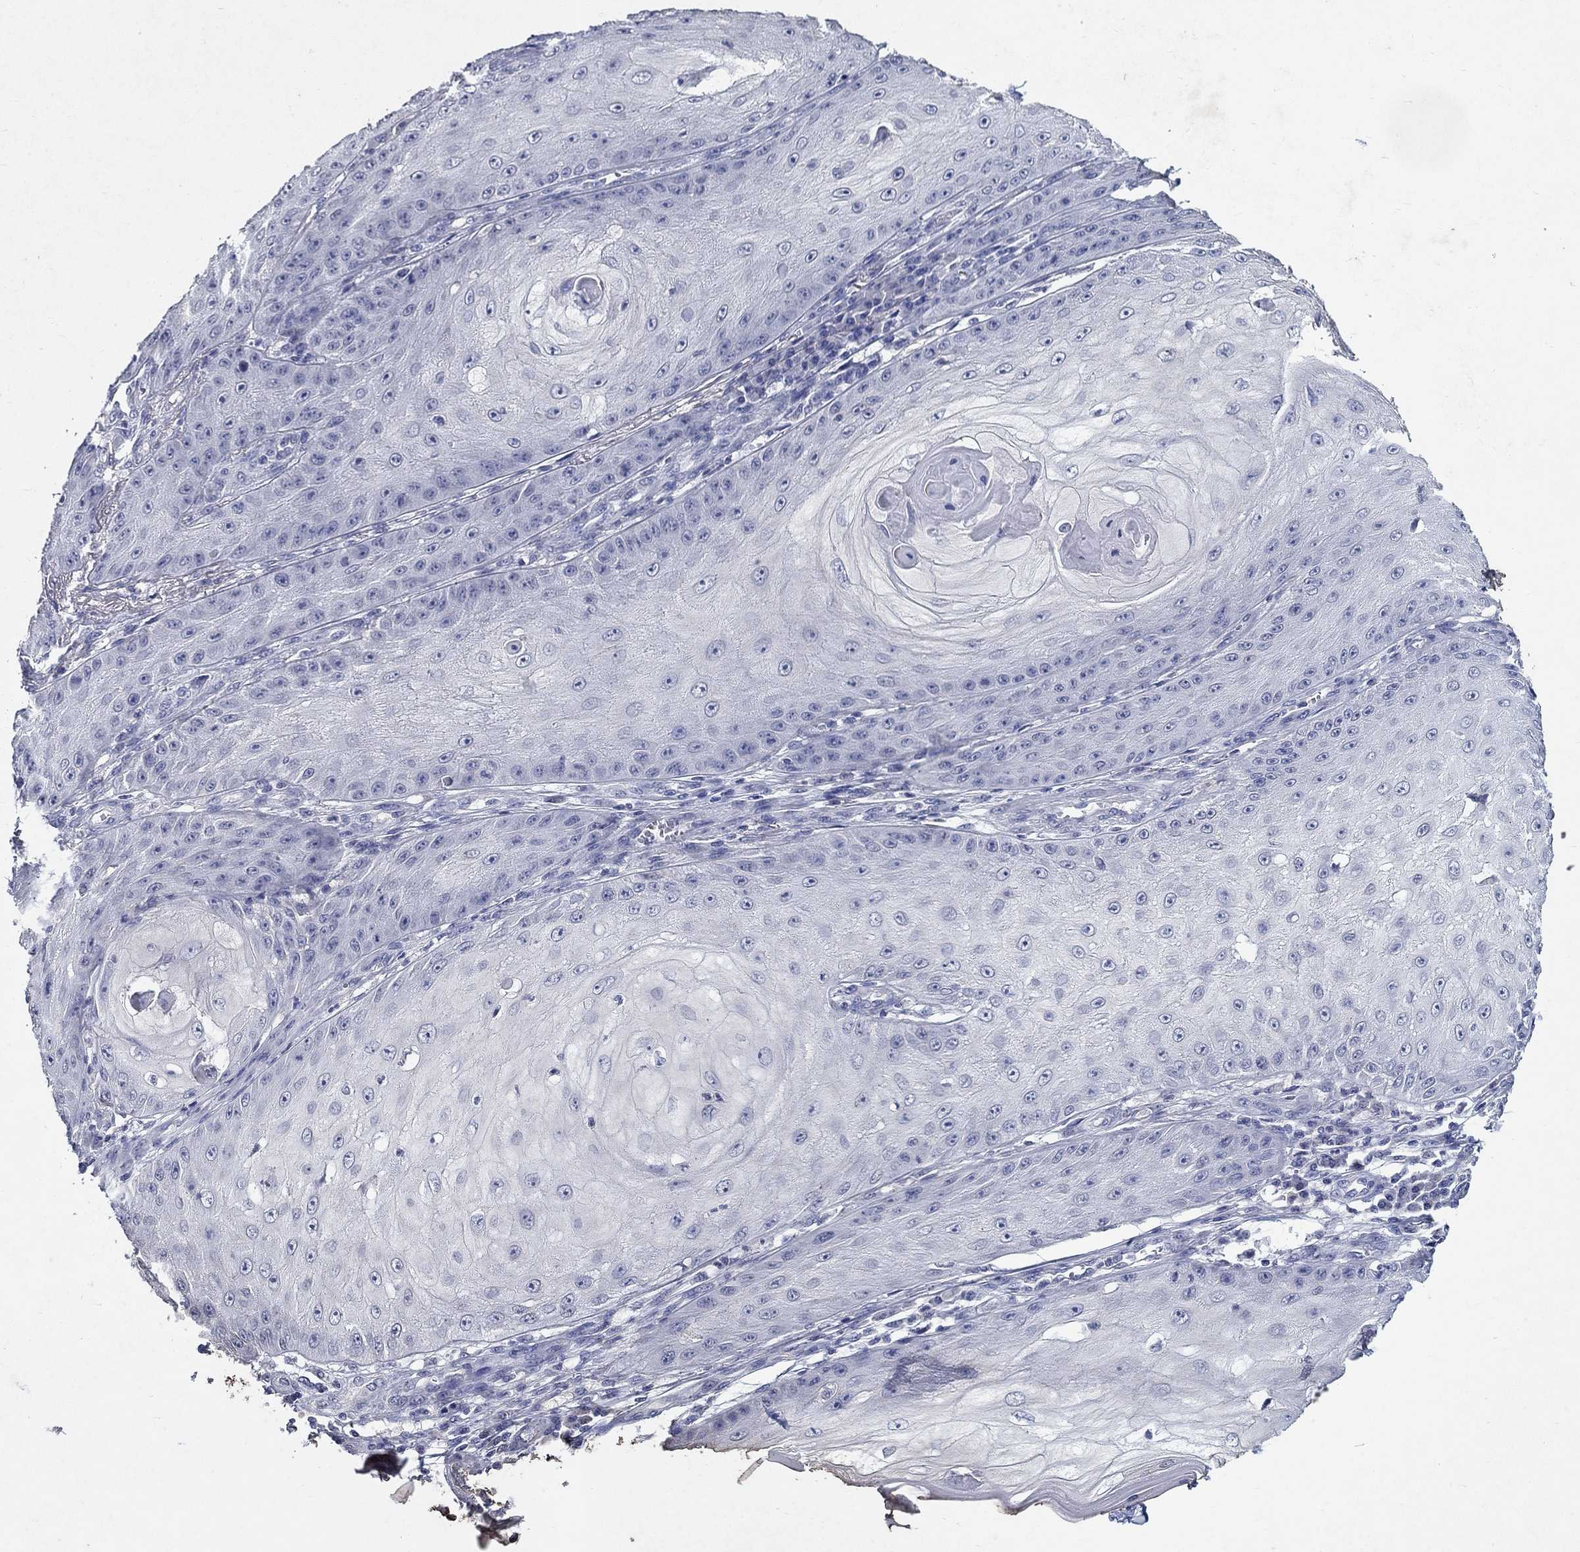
{"staining": {"intensity": "negative", "quantity": "none", "location": "none"}, "tissue": "skin cancer", "cell_type": "Tumor cells", "image_type": "cancer", "snomed": [{"axis": "morphology", "description": "Squamous cell carcinoma, NOS"}, {"axis": "topography", "description": "Skin"}], "caption": "High power microscopy micrograph of an immunohistochemistry histopathology image of skin cancer (squamous cell carcinoma), revealing no significant staining in tumor cells.", "gene": "PROZ", "patient": {"sex": "male", "age": 70}}